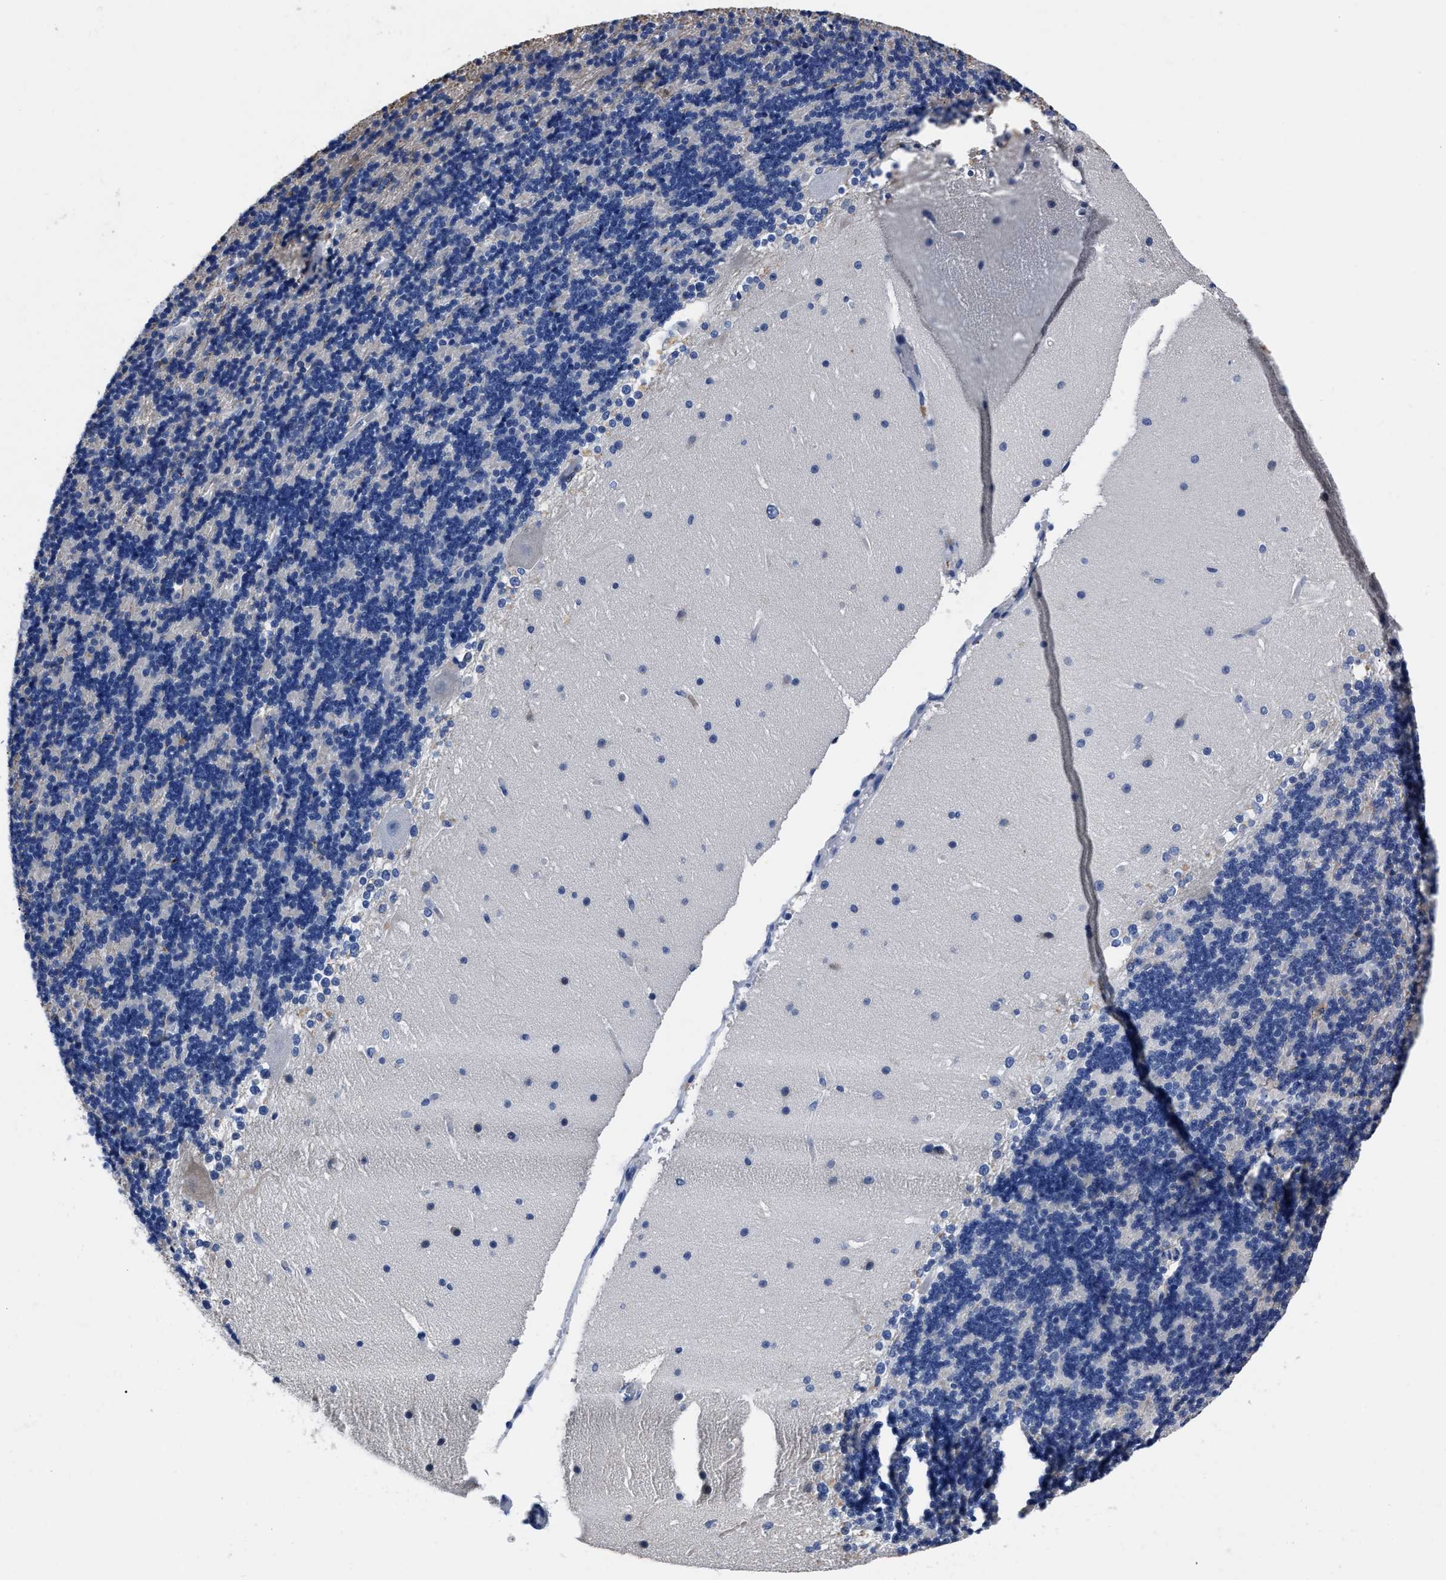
{"staining": {"intensity": "negative", "quantity": "none", "location": "none"}, "tissue": "cerebellum", "cell_type": "Cells in granular layer", "image_type": "normal", "snomed": [{"axis": "morphology", "description": "Normal tissue, NOS"}, {"axis": "topography", "description": "Cerebellum"}], "caption": "The histopathology image shows no significant positivity in cells in granular layer of cerebellum.", "gene": "OR10G3", "patient": {"sex": "female", "age": 19}}